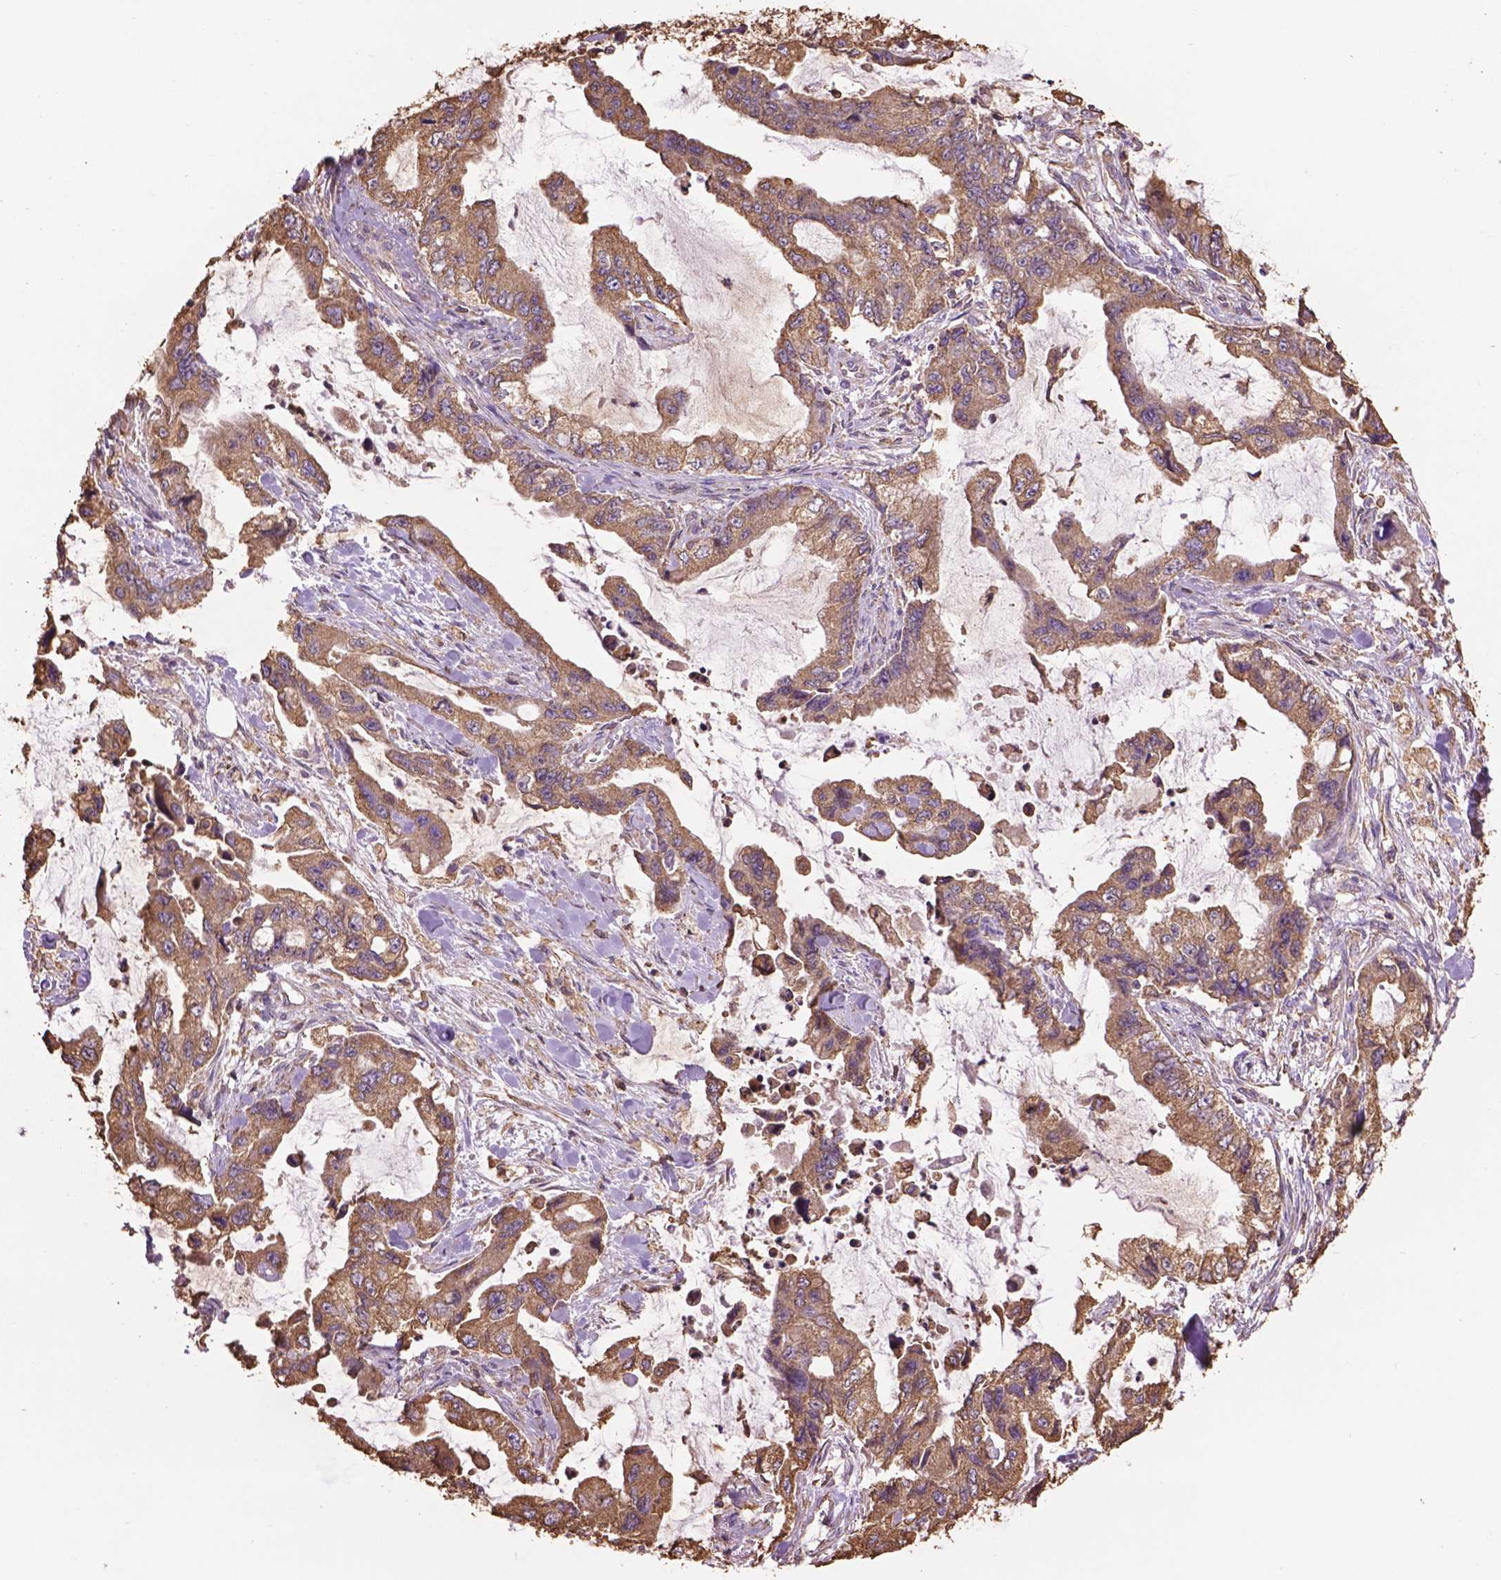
{"staining": {"intensity": "moderate", "quantity": ">75%", "location": "cytoplasmic/membranous"}, "tissue": "stomach cancer", "cell_type": "Tumor cells", "image_type": "cancer", "snomed": [{"axis": "morphology", "description": "Adenocarcinoma, NOS"}, {"axis": "topography", "description": "Pancreas"}, {"axis": "topography", "description": "Stomach, upper"}, {"axis": "topography", "description": "Stomach"}], "caption": "A histopathology image showing moderate cytoplasmic/membranous positivity in approximately >75% of tumor cells in stomach cancer (adenocarcinoma), as visualized by brown immunohistochemical staining.", "gene": "PPP2R5E", "patient": {"sex": "male", "age": 77}}